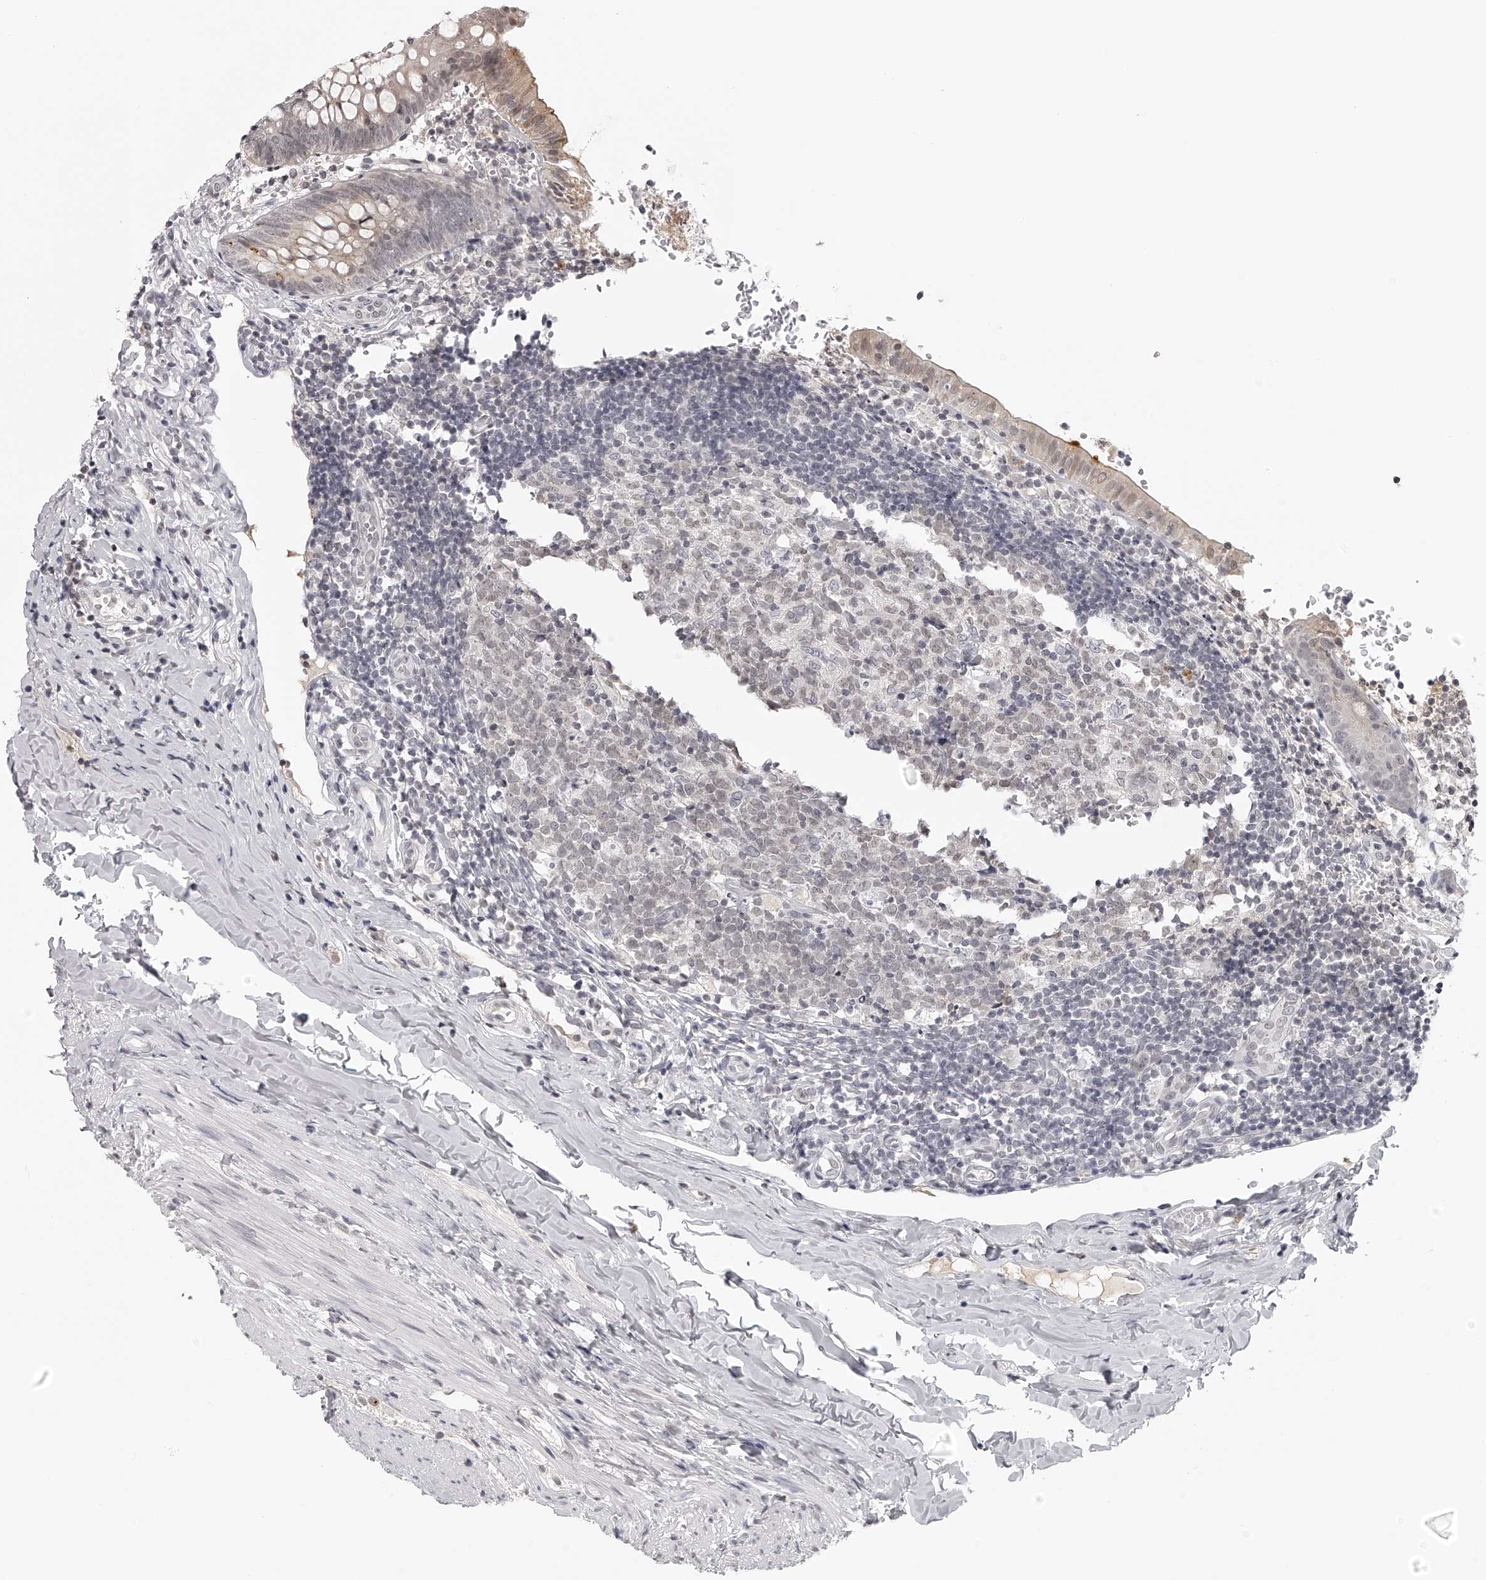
{"staining": {"intensity": "weak", "quantity": "<25%", "location": "cytoplasmic/membranous"}, "tissue": "appendix", "cell_type": "Glandular cells", "image_type": "normal", "snomed": [{"axis": "morphology", "description": "Normal tissue, NOS"}, {"axis": "topography", "description": "Appendix"}], "caption": "Glandular cells show no significant protein staining in unremarkable appendix.", "gene": "RNF220", "patient": {"sex": "male", "age": 8}}